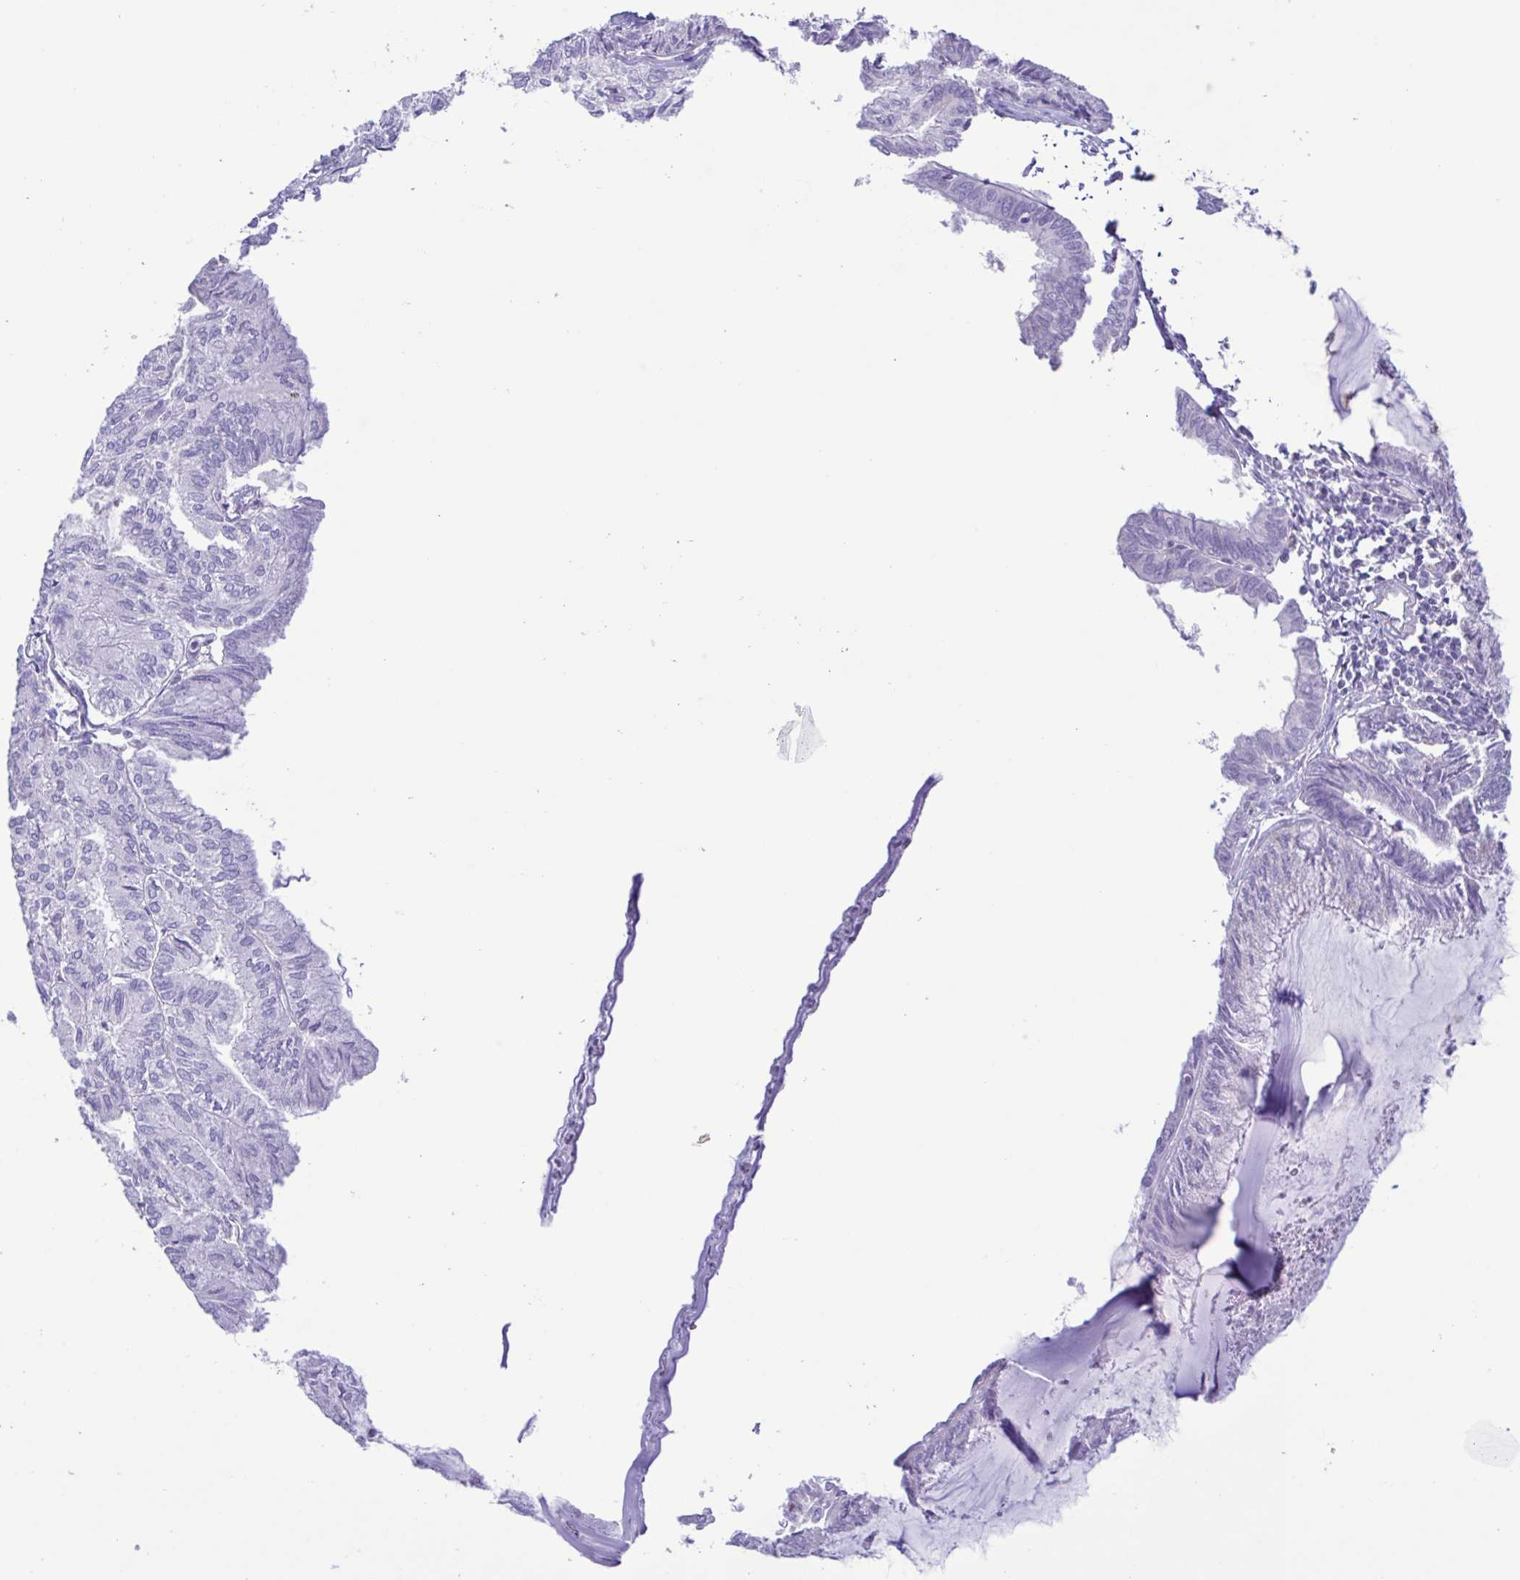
{"staining": {"intensity": "negative", "quantity": "none", "location": "none"}, "tissue": "endometrial cancer", "cell_type": "Tumor cells", "image_type": "cancer", "snomed": [{"axis": "morphology", "description": "Carcinoma, NOS"}, {"axis": "topography", "description": "Endometrium"}], "caption": "A high-resolution photomicrograph shows immunohistochemistry (IHC) staining of endometrial carcinoma, which exhibits no significant staining in tumor cells.", "gene": "CYP17A1", "patient": {"sex": "female", "age": 62}}